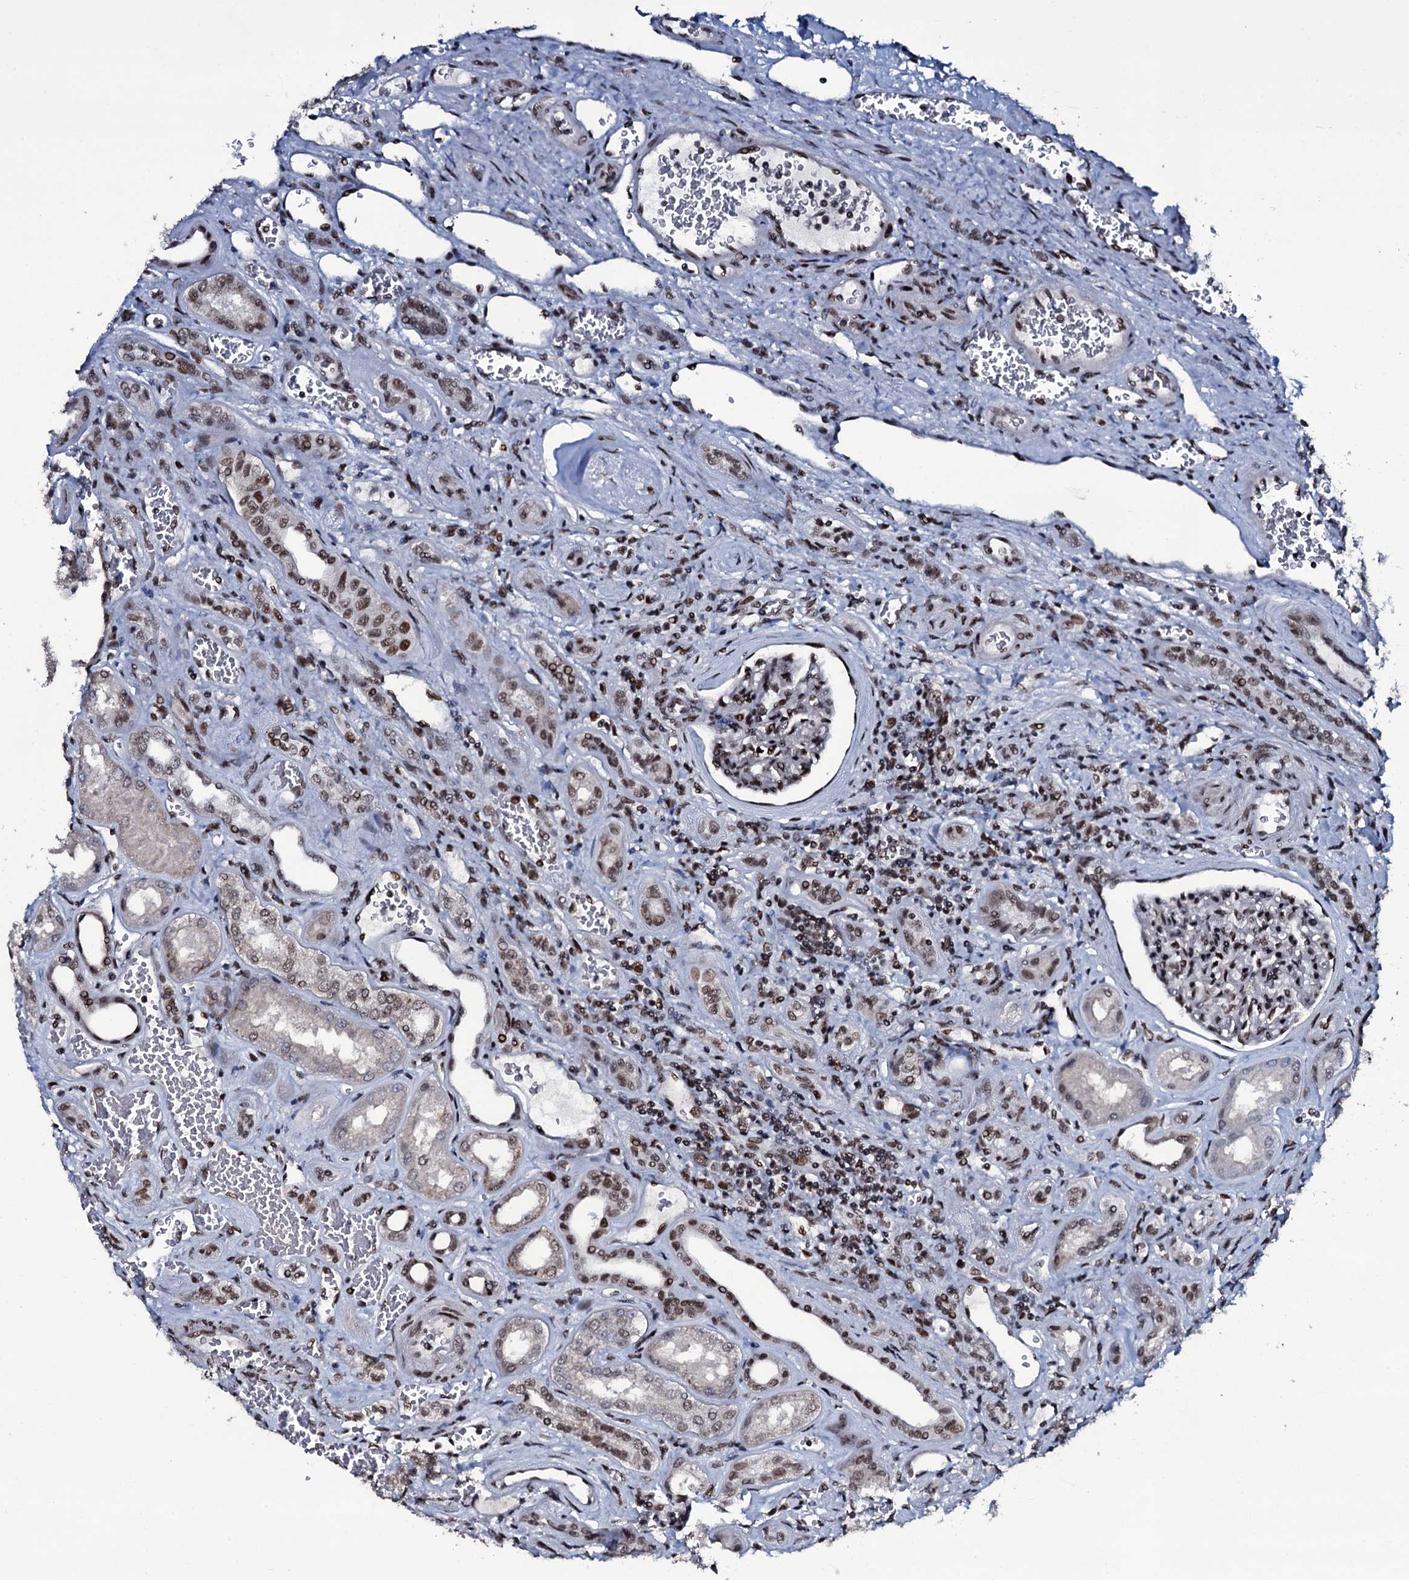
{"staining": {"intensity": "moderate", "quantity": ">75%", "location": "nuclear"}, "tissue": "kidney", "cell_type": "Cells in glomeruli", "image_type": "normal", "snomed": [{"axis": "morphology", "description": "Normal tissue, NOS"}, {"axis": "morphology", "description": "Adenocarcinoma, NOS"}, {"axis": "topography", "description": "Kidney"}], "caption": "A medium amount of moderate nuclear staining is present in approximately >75% of cells in glomeruli in normal kidney.", "gene": "ZMIZ2", "patient": {"sex": "female", "age": 68}}